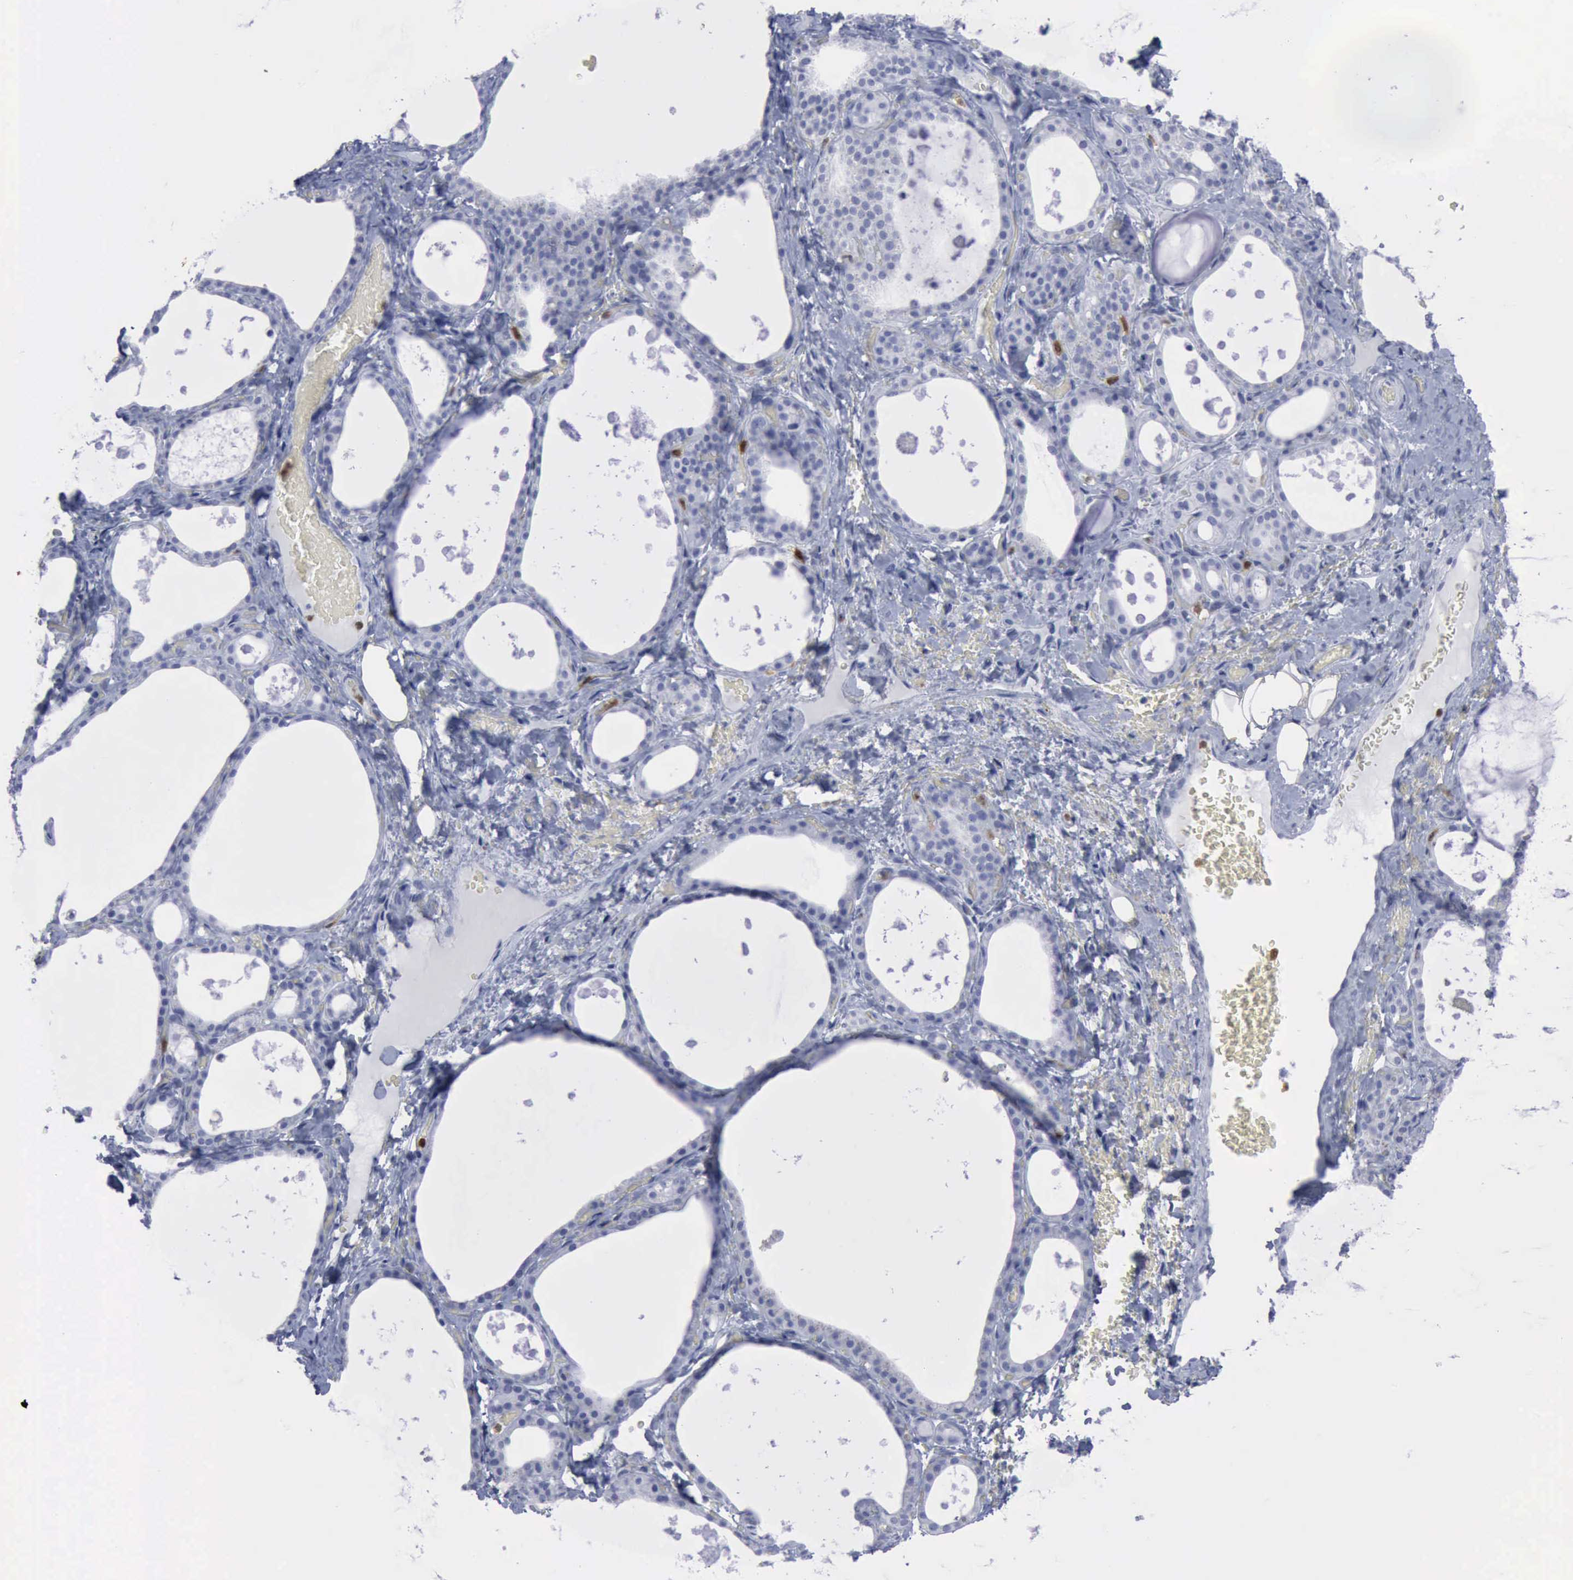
{"staining": {"intensity": "negative", "quantity": "none", "location": "none"}, "tissue": "thyroid gland", "cell_type": "Glandular cells", "image_type": "normal", "snomed": [{"axis": "morphology", "description": "Normal tissue, NOS"}, {"axis": "topography", "description": "Thyroid gland"}], "caption": "A histopathology image of thyroid gland stained for a protein shows no brown staining in glandular cells. Brightfield microscopy of immunohistochemistry (IHC) stained with DAB (3,3'-diaminobenzidine) (brown) and hematoxylin (blue), captured at high magnification.", "gene": "CSTA", "patient": {"sex": "male", "age": 61}}